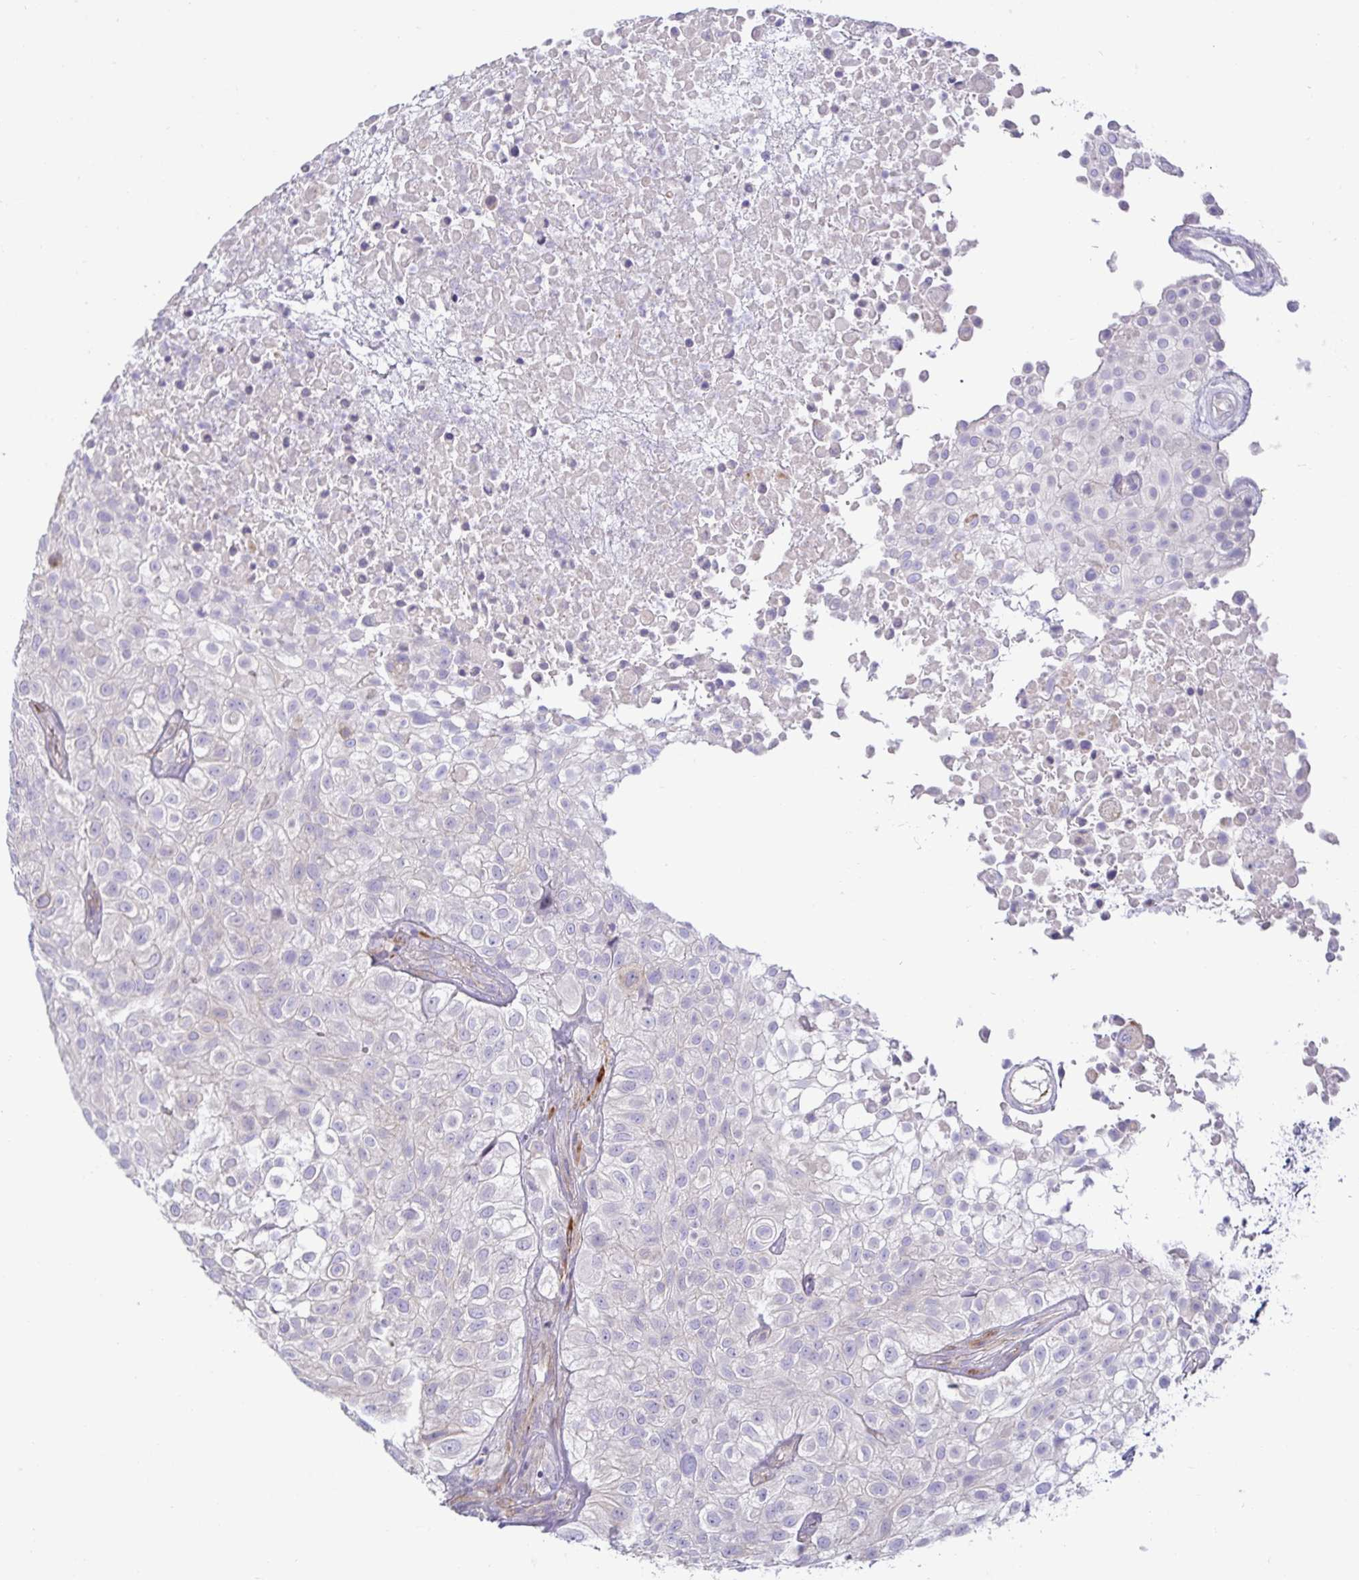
{"staining": {"intensity": "negative", "quantity": "none", "location": "none"}, "tissue": "urothelial cancer", "cell_type": "Tumor cells", "image_type": "cancer", "snomed": [{"axis": "morphology", "description": "Urothelial carcinoma, High grade"}, {"axis": "topography", "description": "Urinary bladder"}], "caption": "DAB immunohistochemical staining of human urothelial cancer demonstrates no significant positivity in tumor cells.", "gene": "SPAG4", "patient": {"sex": "male", "age": 56}}